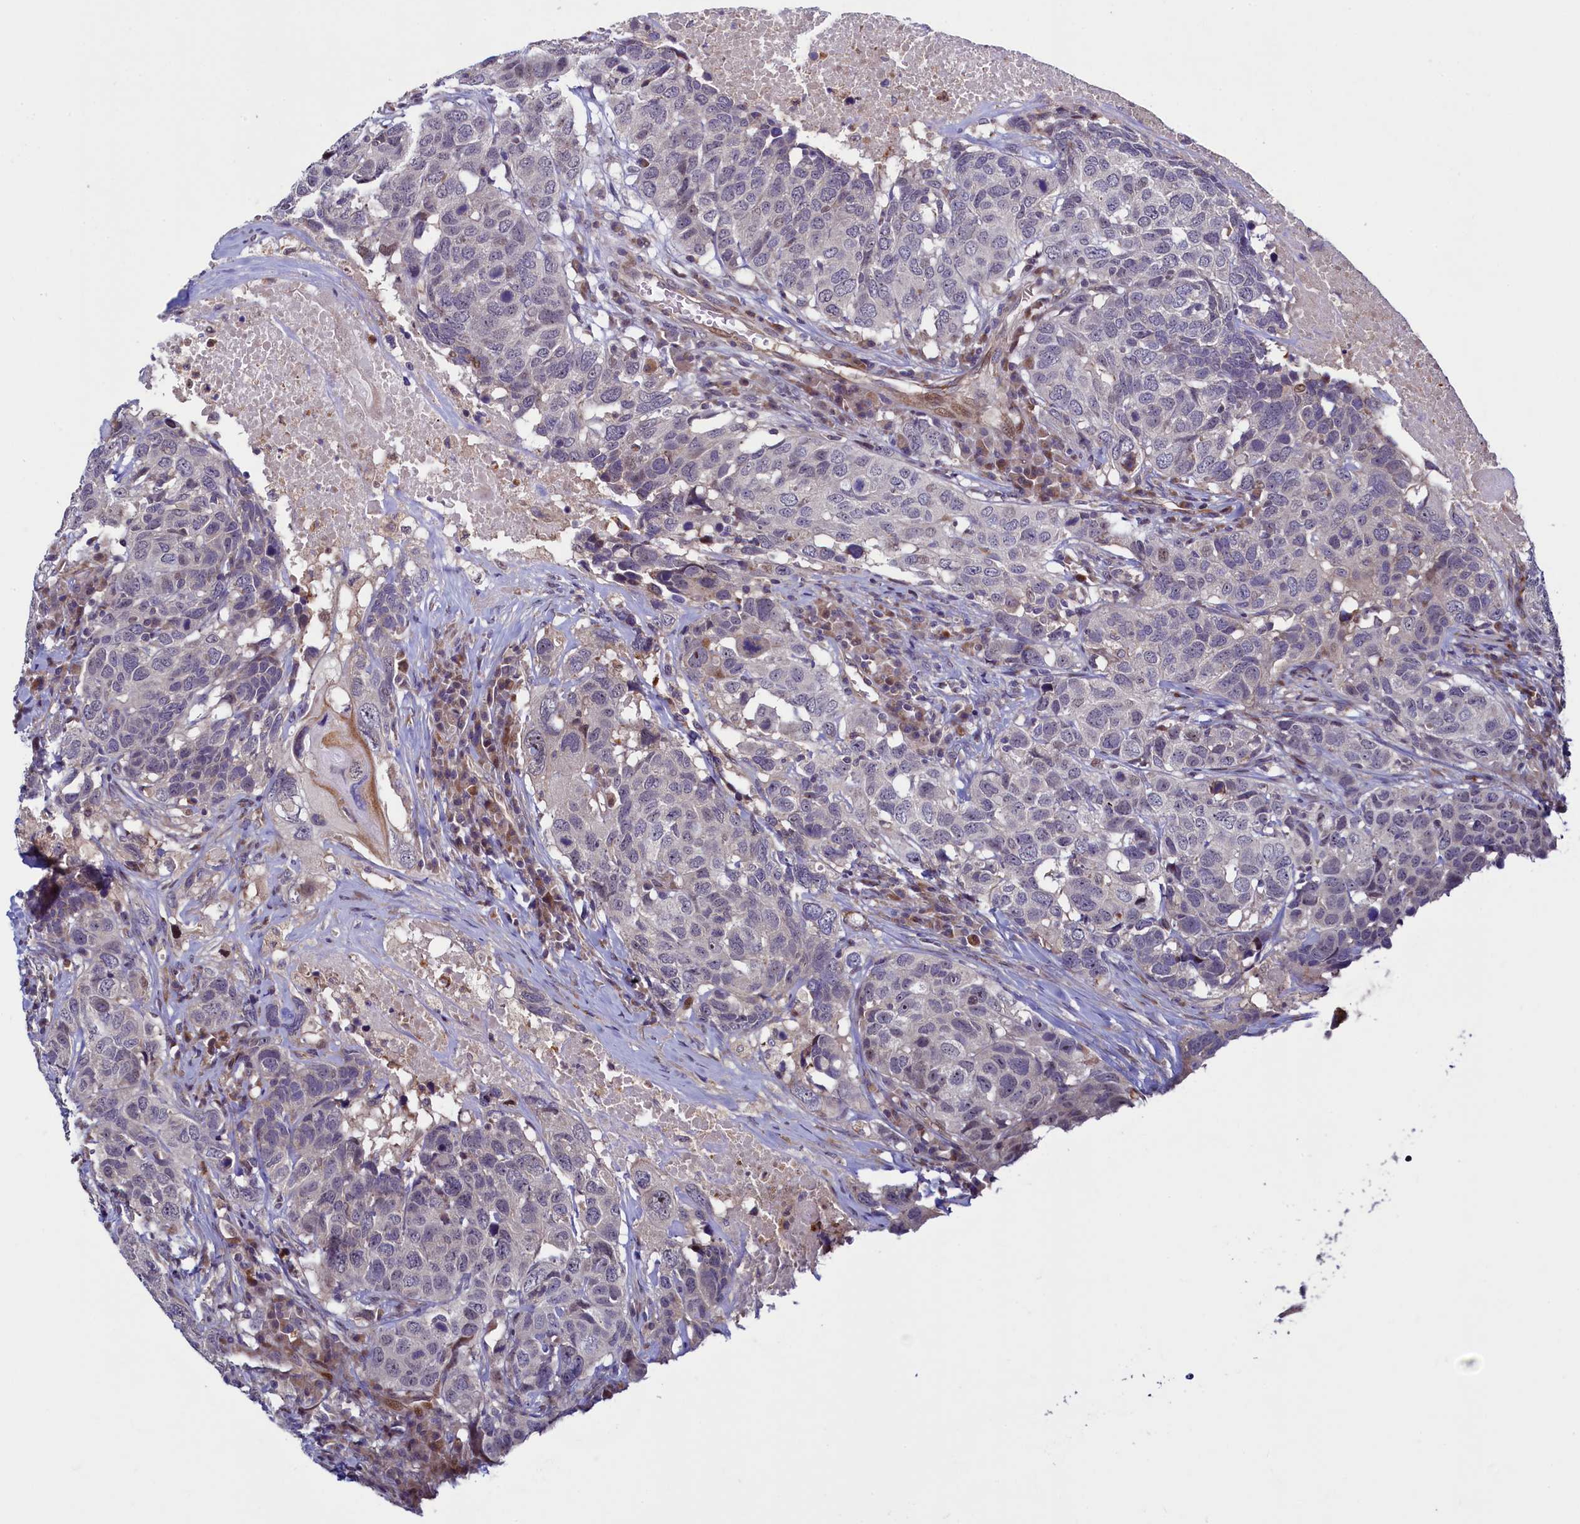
{"staining": {"intensity": "negative", "quantity": "none", "location": "none"}, "tissue": "head and neck cancer", "cell_type": "Tumor cells", "image_type": "cancer", "snomed": [{"axis": "morphology", "description": "Squamous cell carcinoma, NOS"}, {"axis": "topography", "description": "Head-Neck"}], "caption": "Tumor cells show no significant protein expression in head and neck squamous cell carcinoma.", "gene": "PIK3C3", "patient": {"sex": "male", "age": 66}}